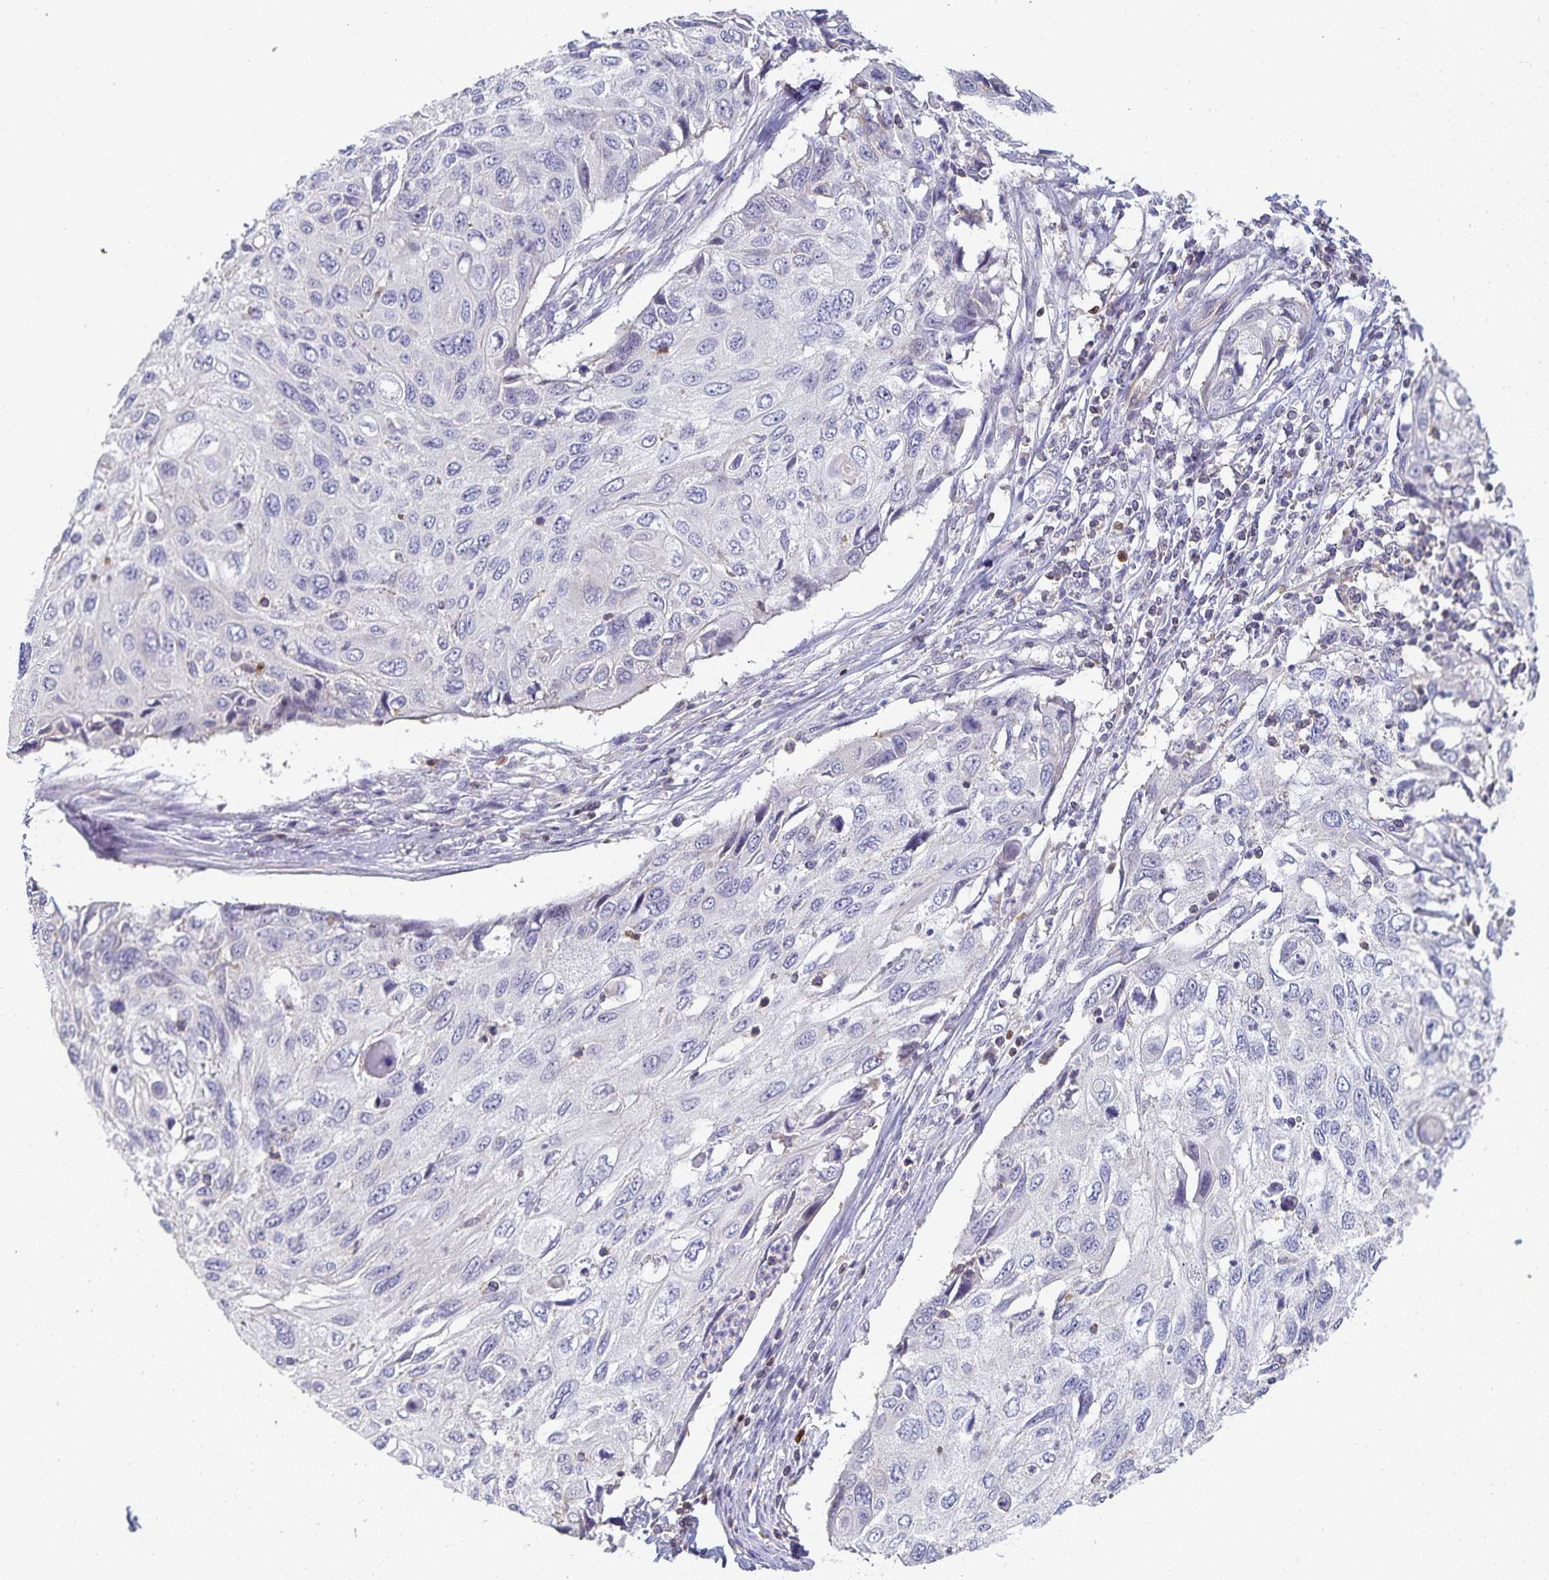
{"staining": {"intensity": "negative", "quantity": "none", "location": "none"}, "tissue": "cervical cancer", "cell_type": "Tumor cells", "image_type": "cancer", "snomed": [{"axis": "morphology", "description": "Squamous cell carcinoma, NOS"}, {"axis": "topography", "description": "Cervix"}], "caption": "IHC micrograph of neoplastic tissue: human cervical squamous cell carcinoma stained with DAB (3,3'-diaminobenzidine) displays no significant protein positivity in tumor cells.", "gene": "GATA3", "patient": {"sex": "female", "age": 70}}